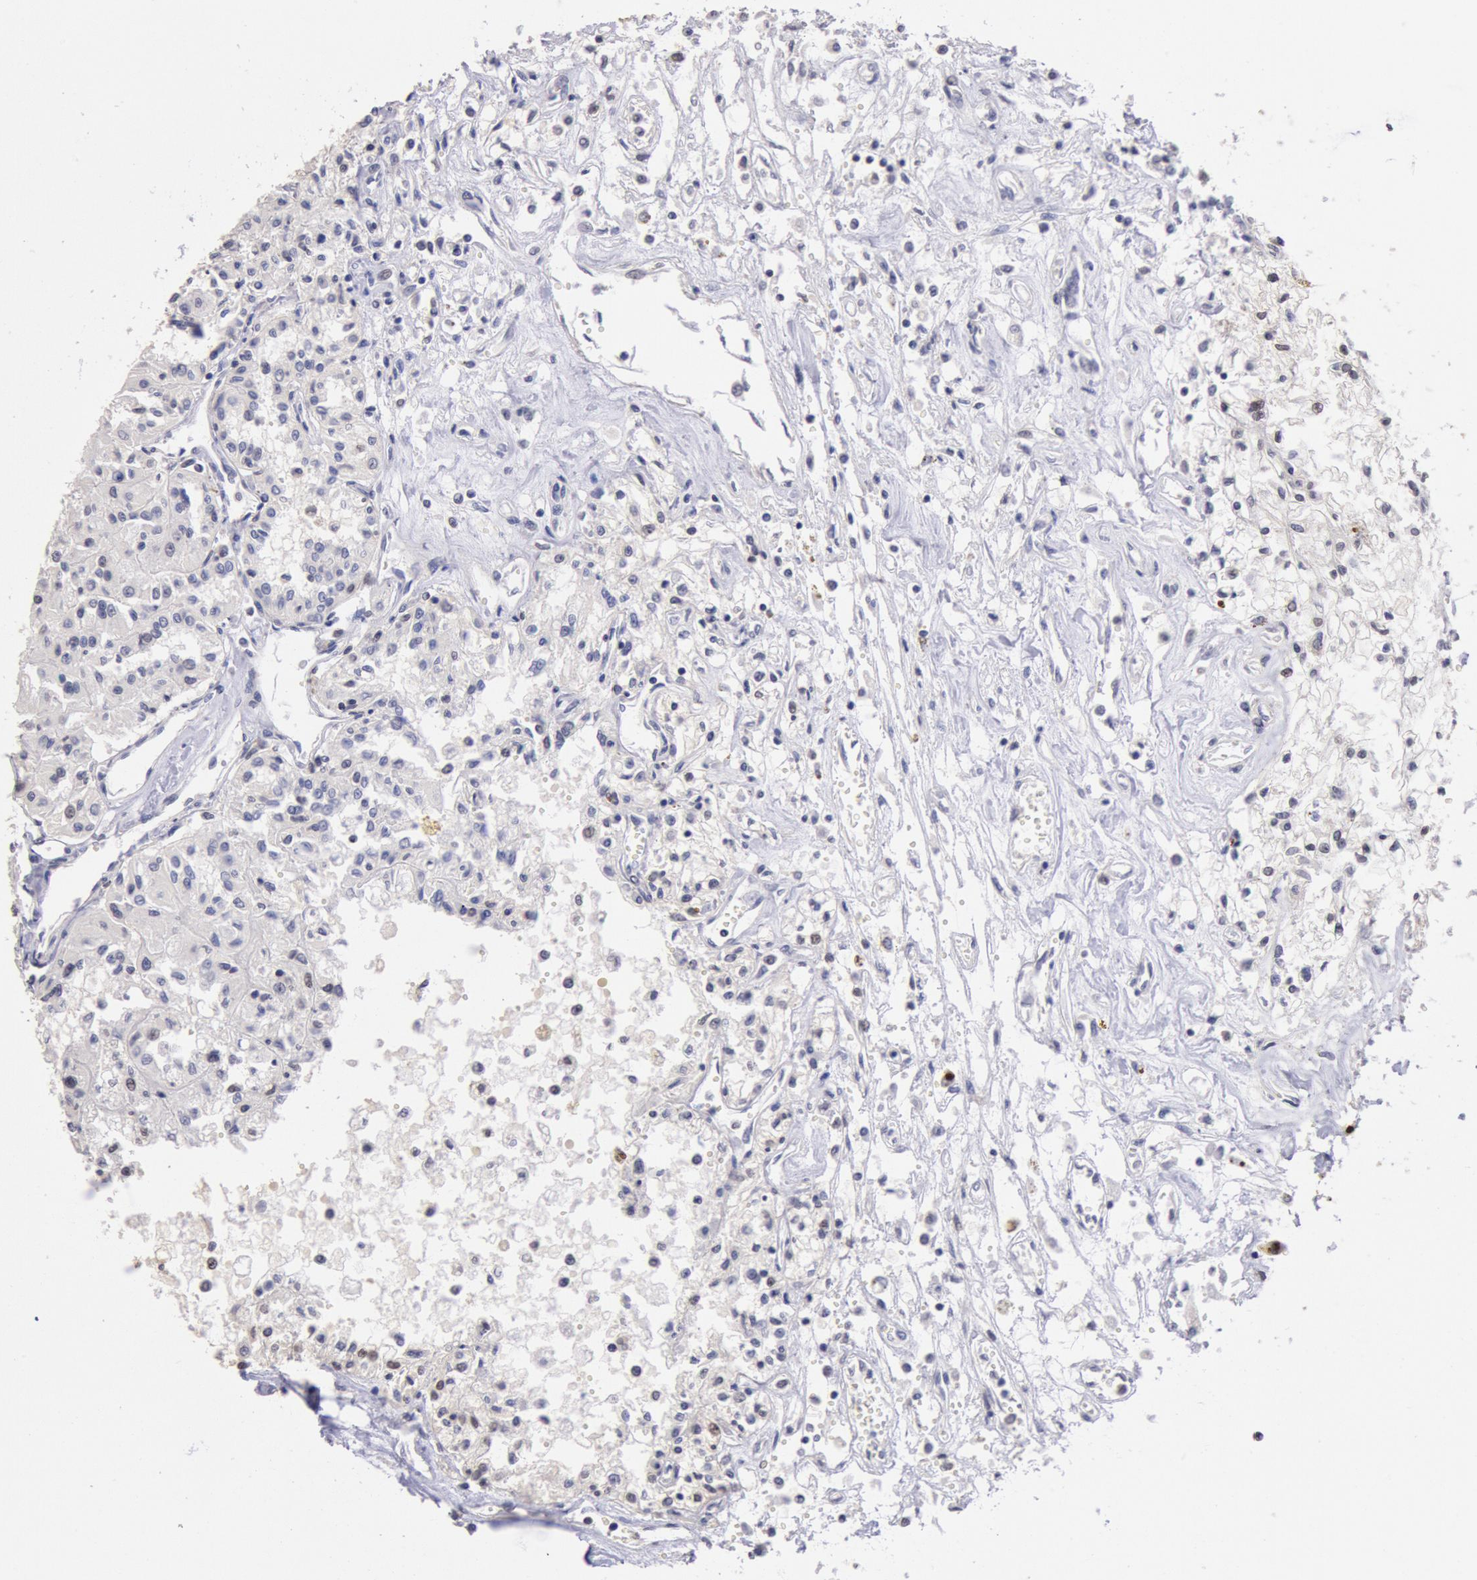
{"staining": {"intensity": "weak", "quantity": "<25%", "location": "nuclear"}, "tissue": "renal cancer", "cell_type": "Tumor cells", "image_type": "cancer", "snomed": [{"axis": "morphology", "description": "Adenocarcinoma, NOS"}, {"axis": "topography", "description": "Kidney"}], "caption": "This is an immunohistochemistry (IHC) image of renal adenocarcinoma. There is no staining in tumor cells.", "gene": "MYH7", "patient": {"sex": "male", "age": 78}}